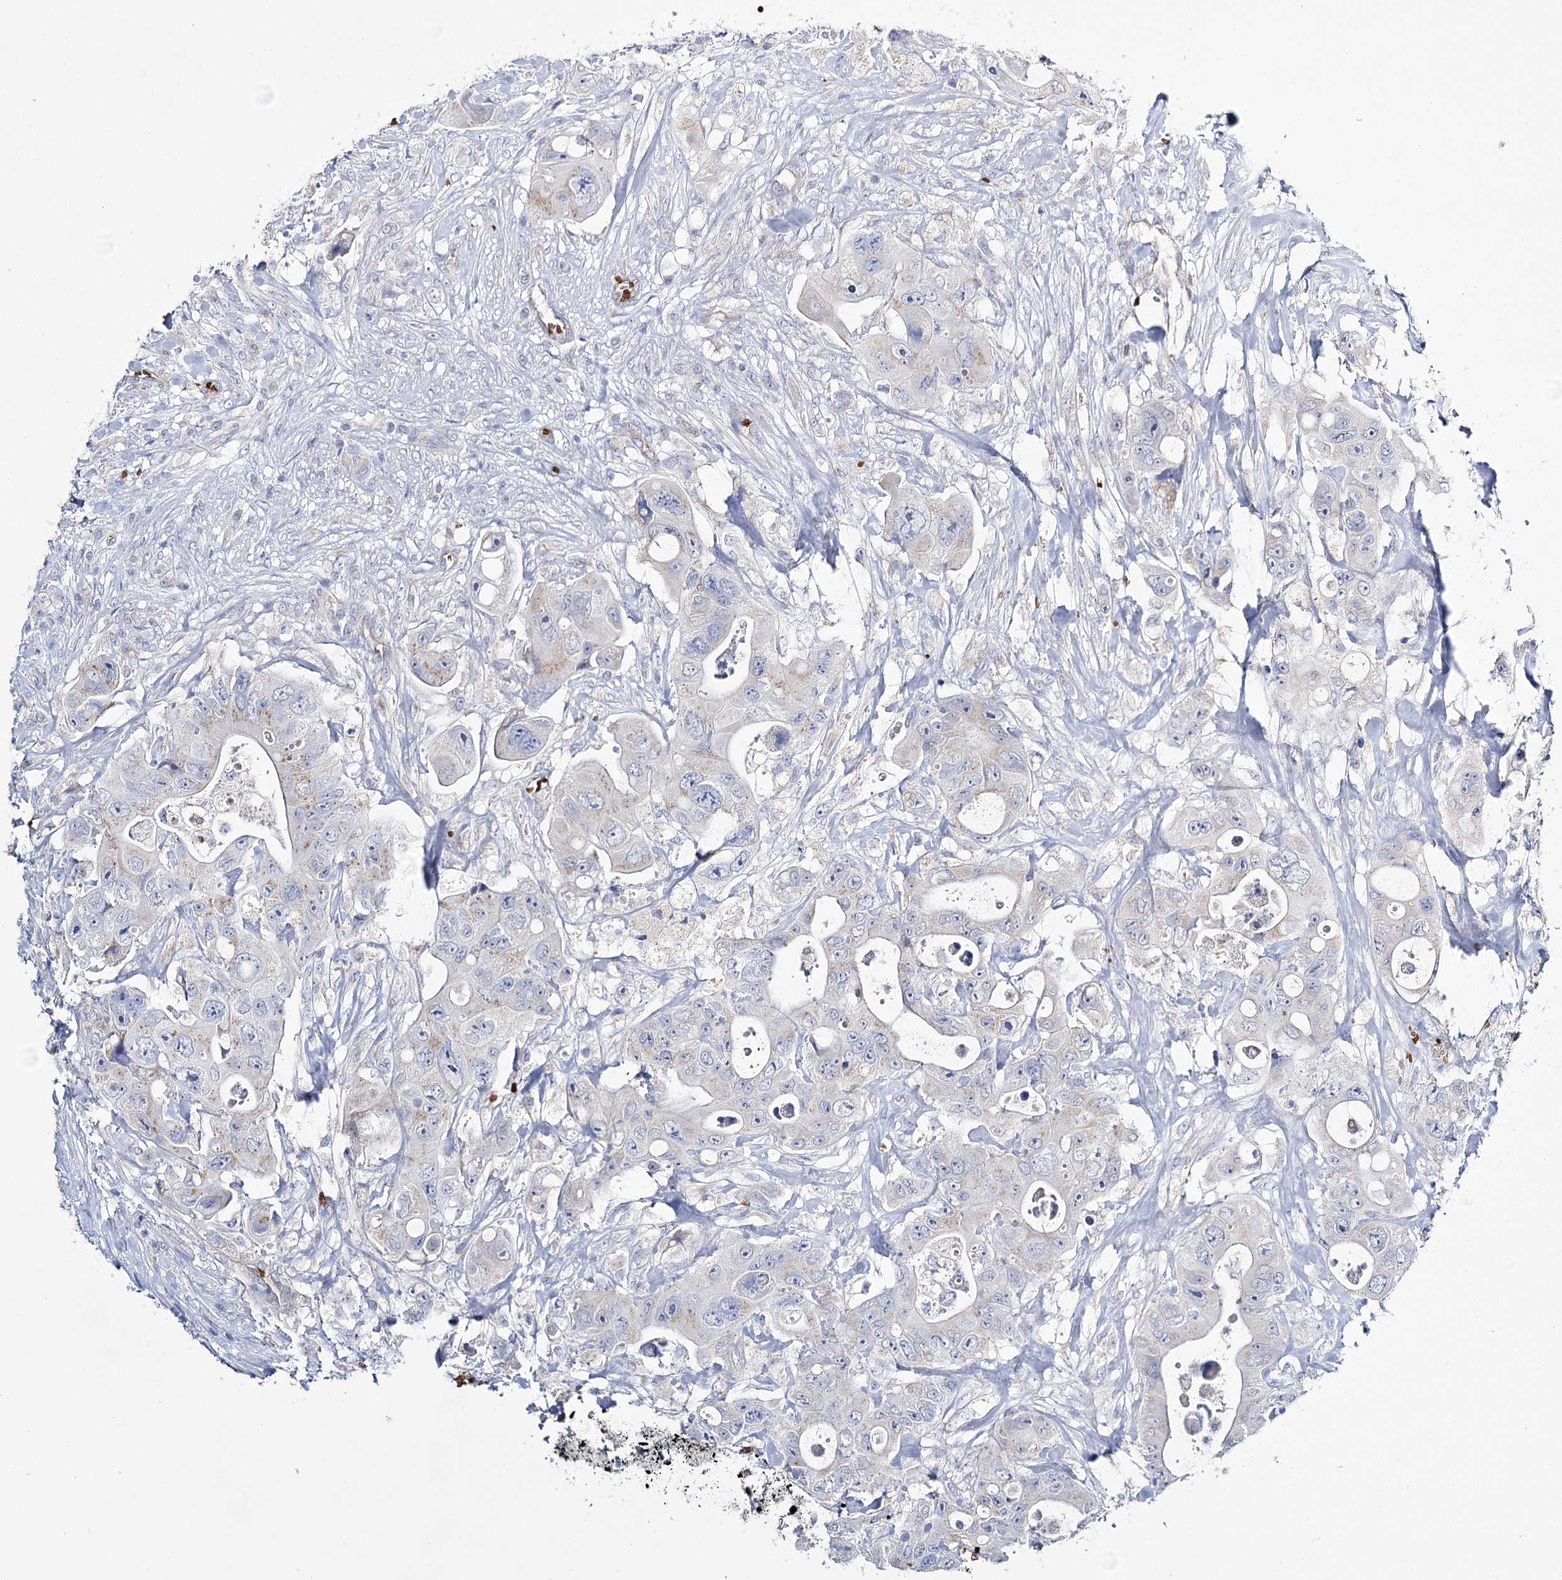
{"staining": {"intensity": "weak", "quantity": "<25%", "location": "cytoplasmic/membranous"}, "tissue": "colorectal cancer", "cell_type": "Tumor cells", "image_type": "cancer", "snomed": [{"axis": "morphology", "description": "Adenocarcinoma, NOS"}, {"axis": "topography", "description": "Colon"}], "caption": "Immunohistochemistry (IHC) micrograph of neoplastic tissue: colorectal adenocarcinoma stained with DAB shows no significant protein positivity in tumor cells.", "gene": "GBF1", "patient": {"sex": "female", "age": 46}}